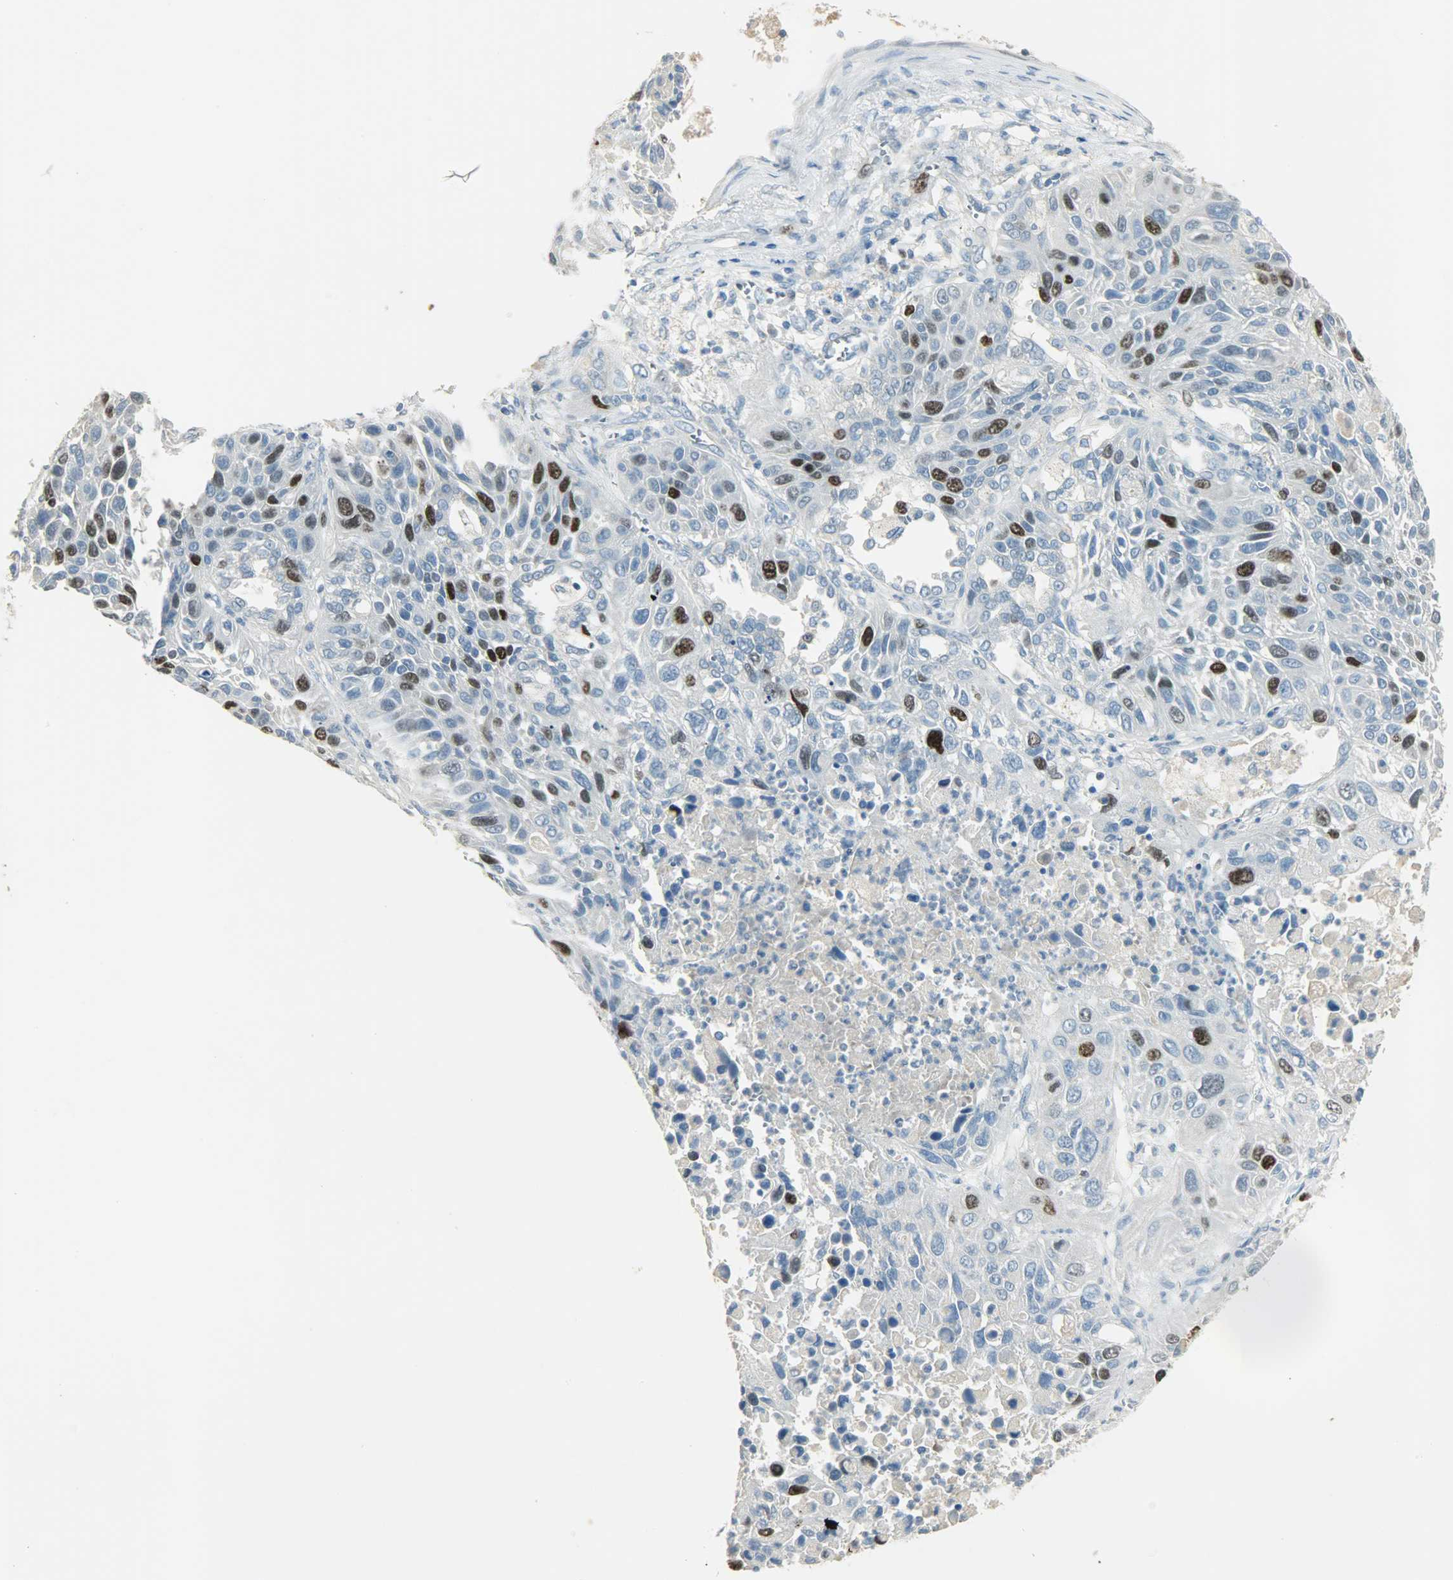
{"staining": {"intensity": "strong", "quantity": "<25%", "location": "nuclear"}, "tissue": "lung cancer", "cell_type": "Tumor cells", "image_type": "cancer", "snomed": [{"axis": "morphology", "description": "Squamous cell carcinoma, NOS"}, {"axis": "topography", "description": "Lung"}], "caption": "About <25% of tumor cells in squamous cell carcinoma (lung) display strong nuclear protein expression as visualized by brown immunohistochemical staining.", "gene": "TPX2", "patient": {"sex": "female", "age": 76}}